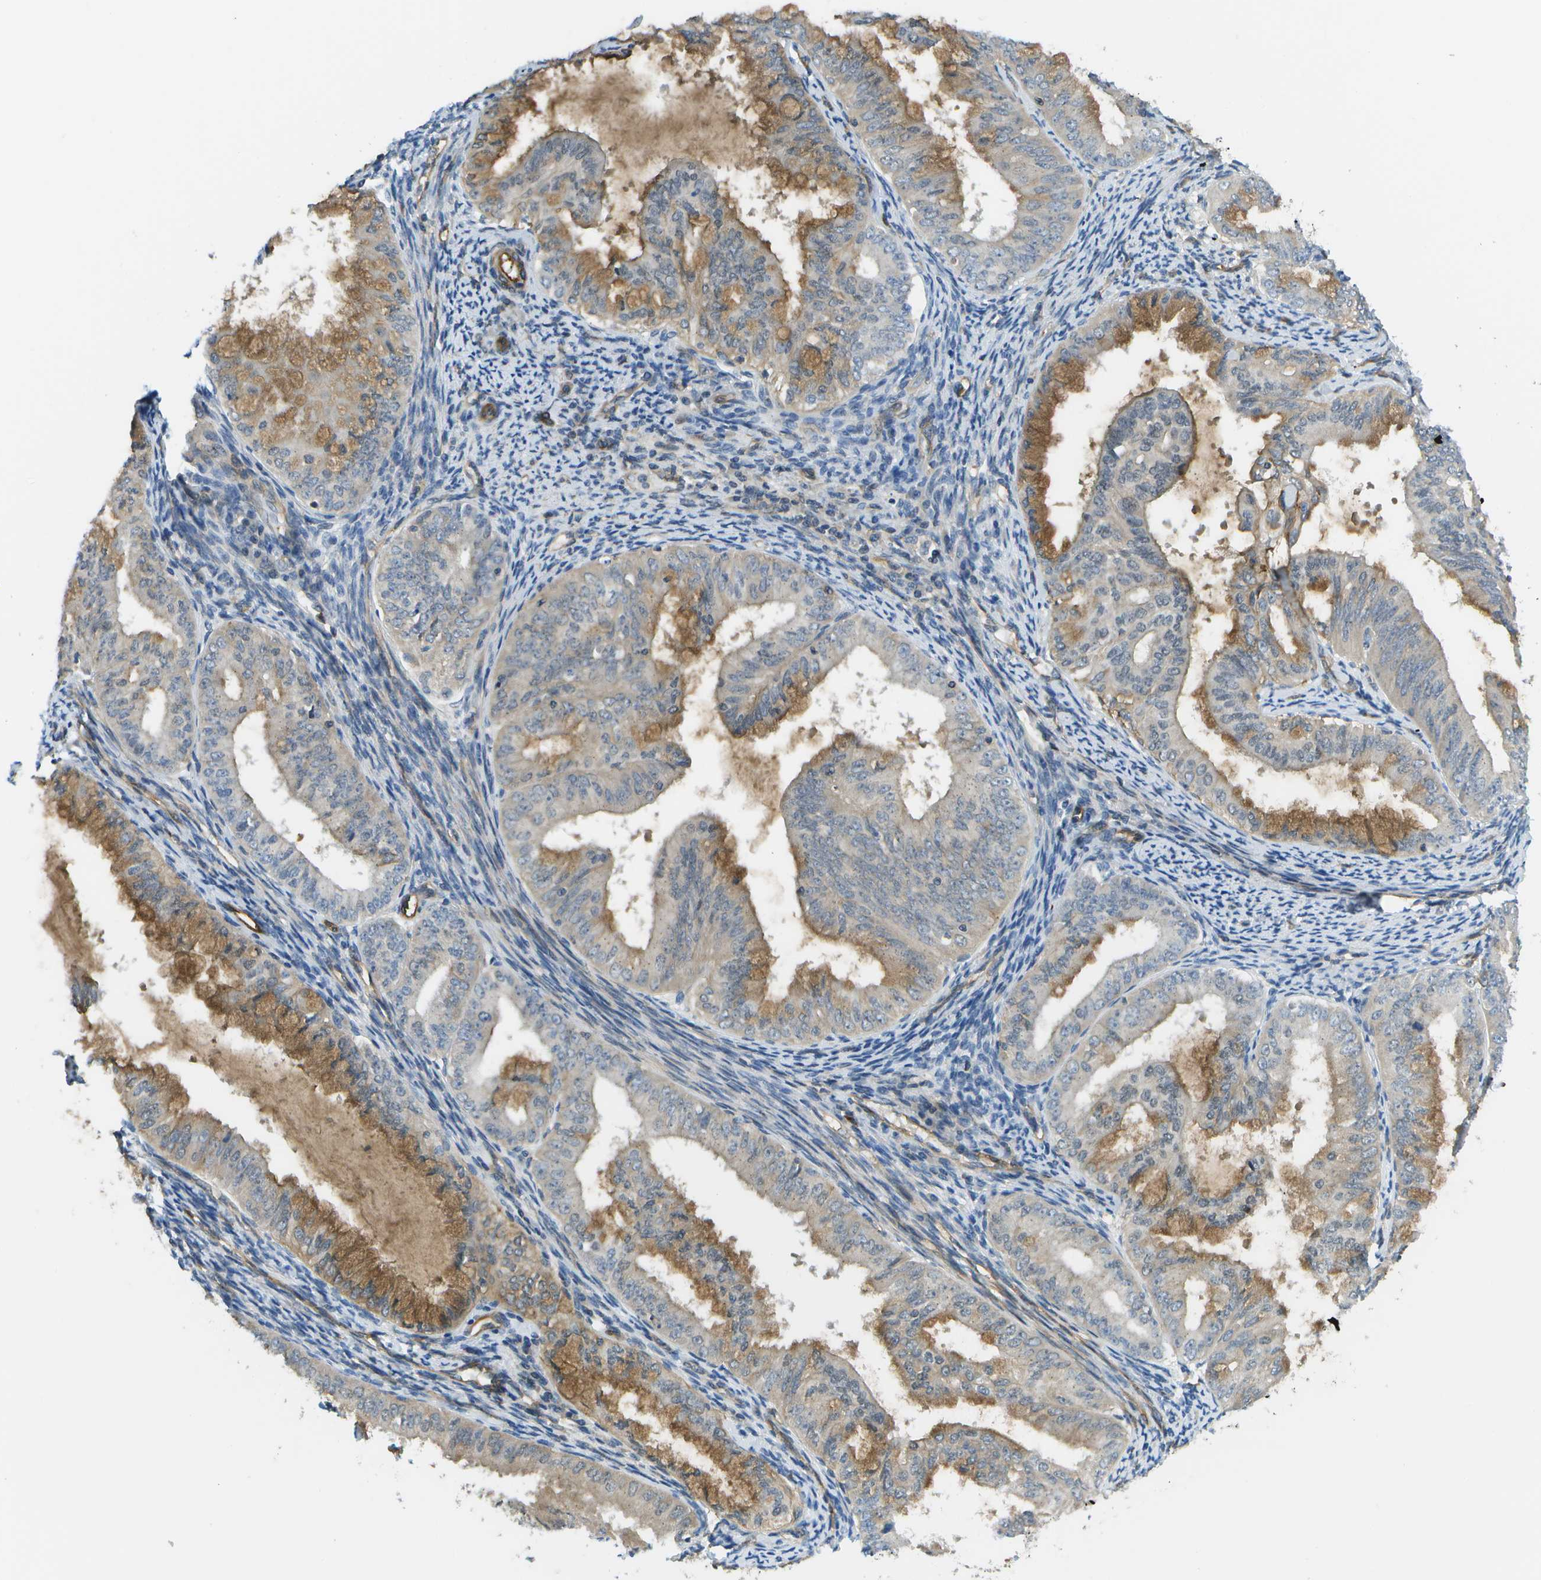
{"staining": {"intensity": "moderate", "quantity": "25%-75%", "location": "cytoplasmic/membranous"}, "tissue": "endometrial cancer", "cell_type": "Tumor cells", "image_type": "cancer", "snomed": [{"axis": "morphology", "description": "Adenocarcinoma, NOS"}, {"axis": "topography", "description": "Endometrium"}], "caption": "This photomicrograph exhibits immunohistochemistry staining of adenocarcinoma (endometrial), with medium moderate cytoplasmic/membranous positivity in approximately 25%-75% of tumor cells.", "gene": "KIAA0040", "patient": {"sex": "female", "age": 63}}